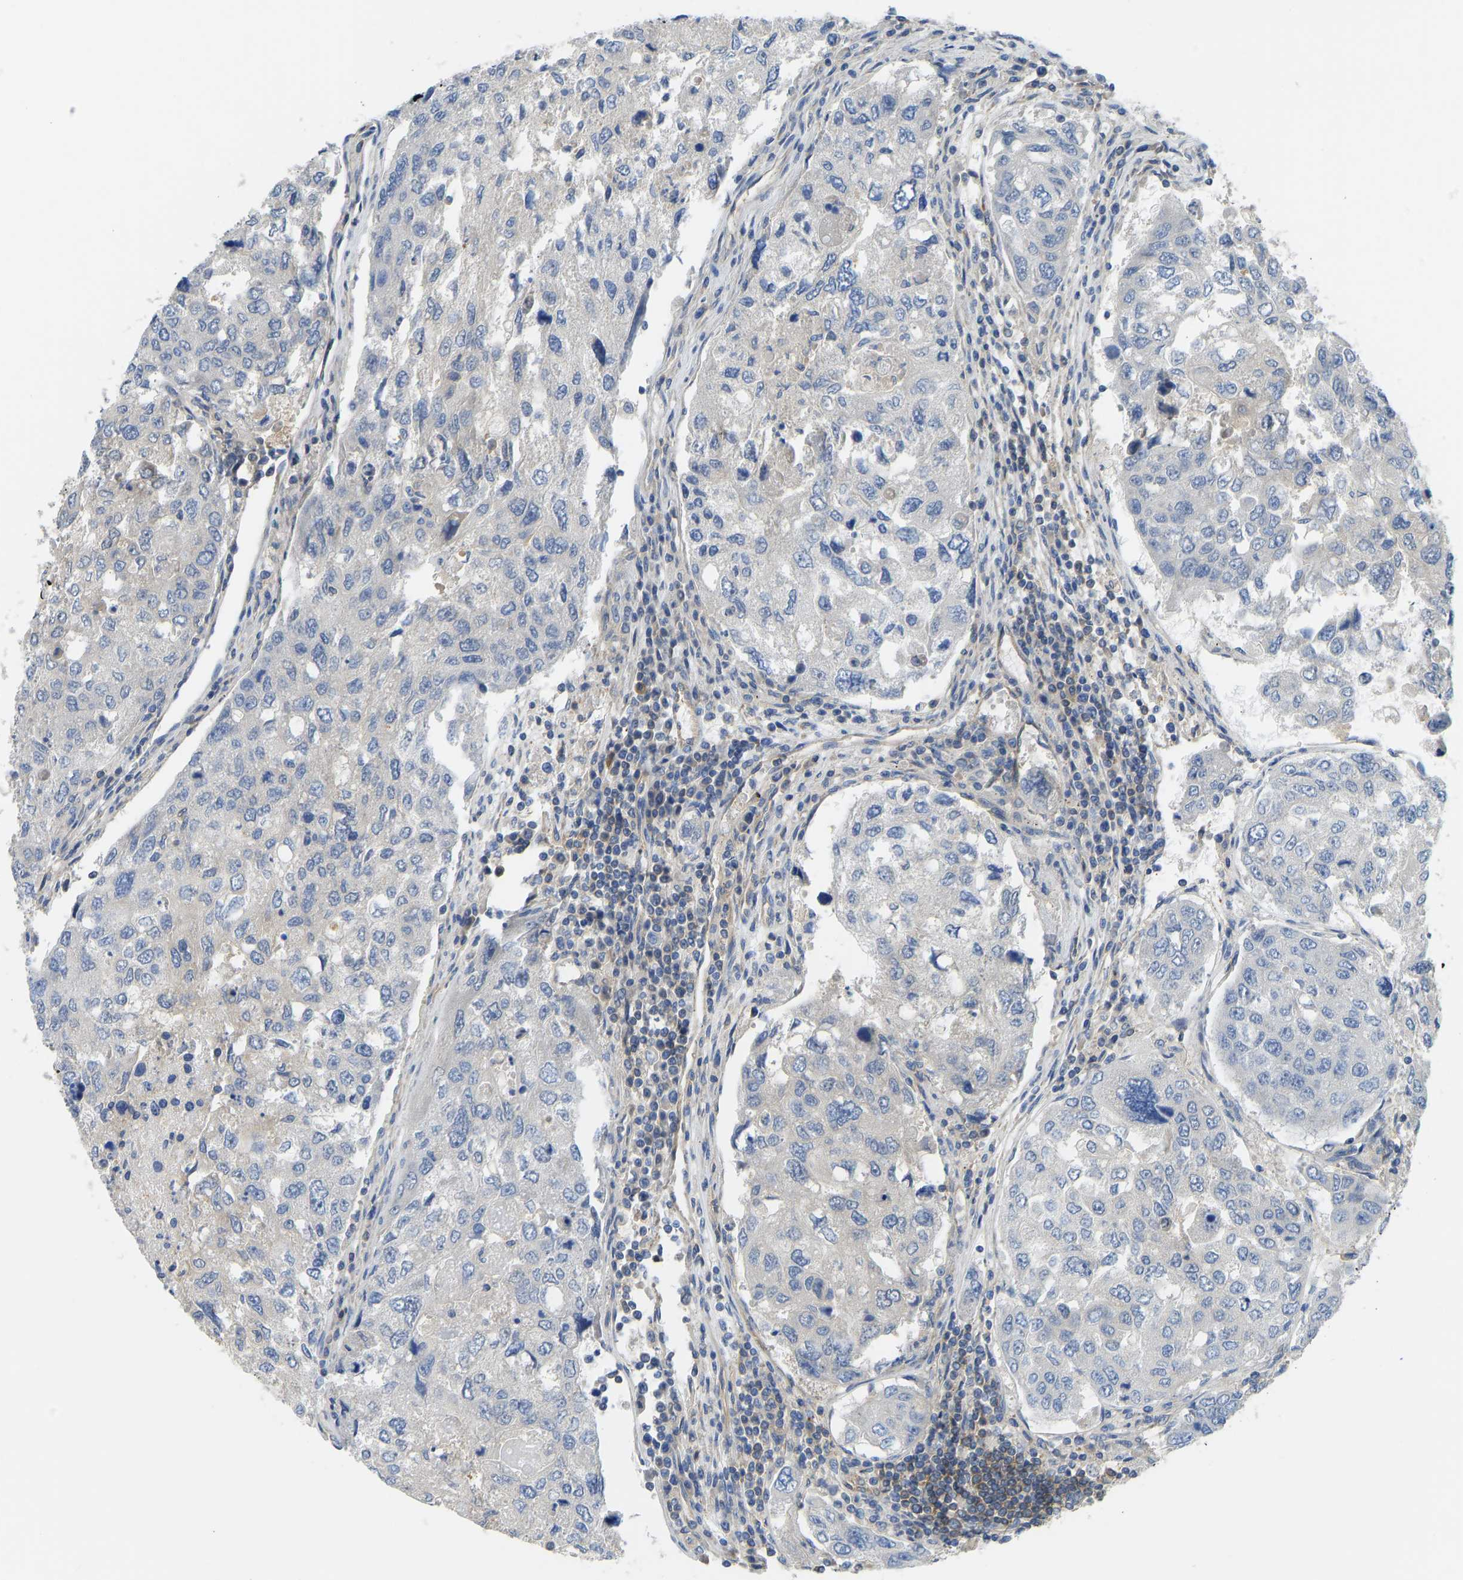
{"staining": {"intensity": "negative", "quantity": "none", "location": "none"}, "tissue": "urothelial cancer", "cell_type": "Tumor cells", "image_type": "cancer", "snomed": [{"axis": "morphology", "description": "Urothelial carcinoma, High grade"}, {"axis": "topography", "description": "Lymph node"}, {"axis": "topography", "description": "Urinary bladder"}], "caption": "Immunohistochemistry (IHC) micrograph of human urothelial cancer stained for a protein (brown), which shows no staining in tumor cells.", "gene": "PPP3CA", "patient": {"sex": "male", "age": 51}}